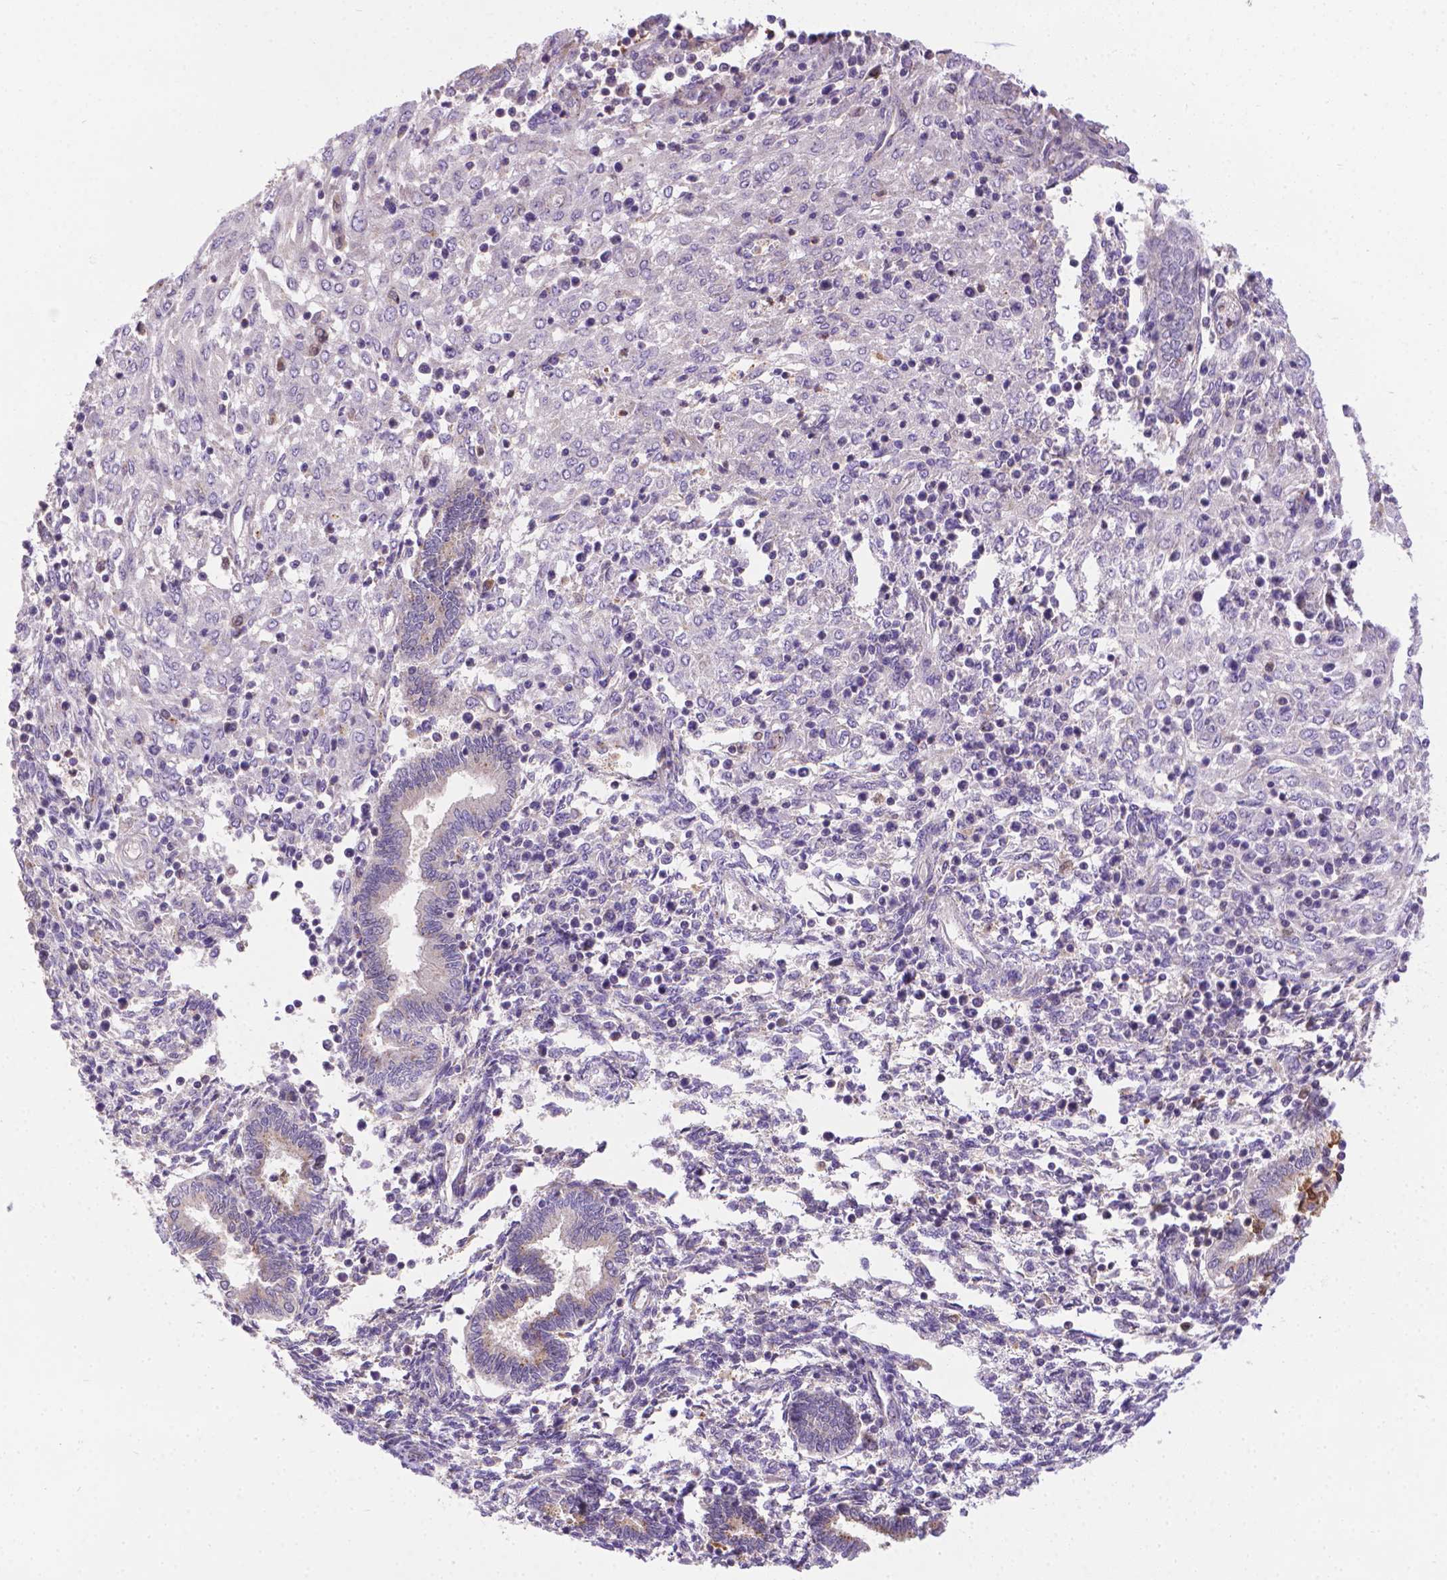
{"staining": {"intensity": "negative", "quantity": "none", "location": "none"}, "tissue": "endometrium", "cell_type": "Cells in endometrial stroma", "image_type": "normal", "snomed": [{"axis": "morphology", "description": "Normal tissue, NOS"}, {"axis": "topography", "description": "Endometrium"}], "caption": "DAB immunohistochemical staining of unremarkable endometrium shows no significant staining in cells in endometrial stroma.", "gene": "TM4SF18", "patient": {"sex": "female", "age": 42}}